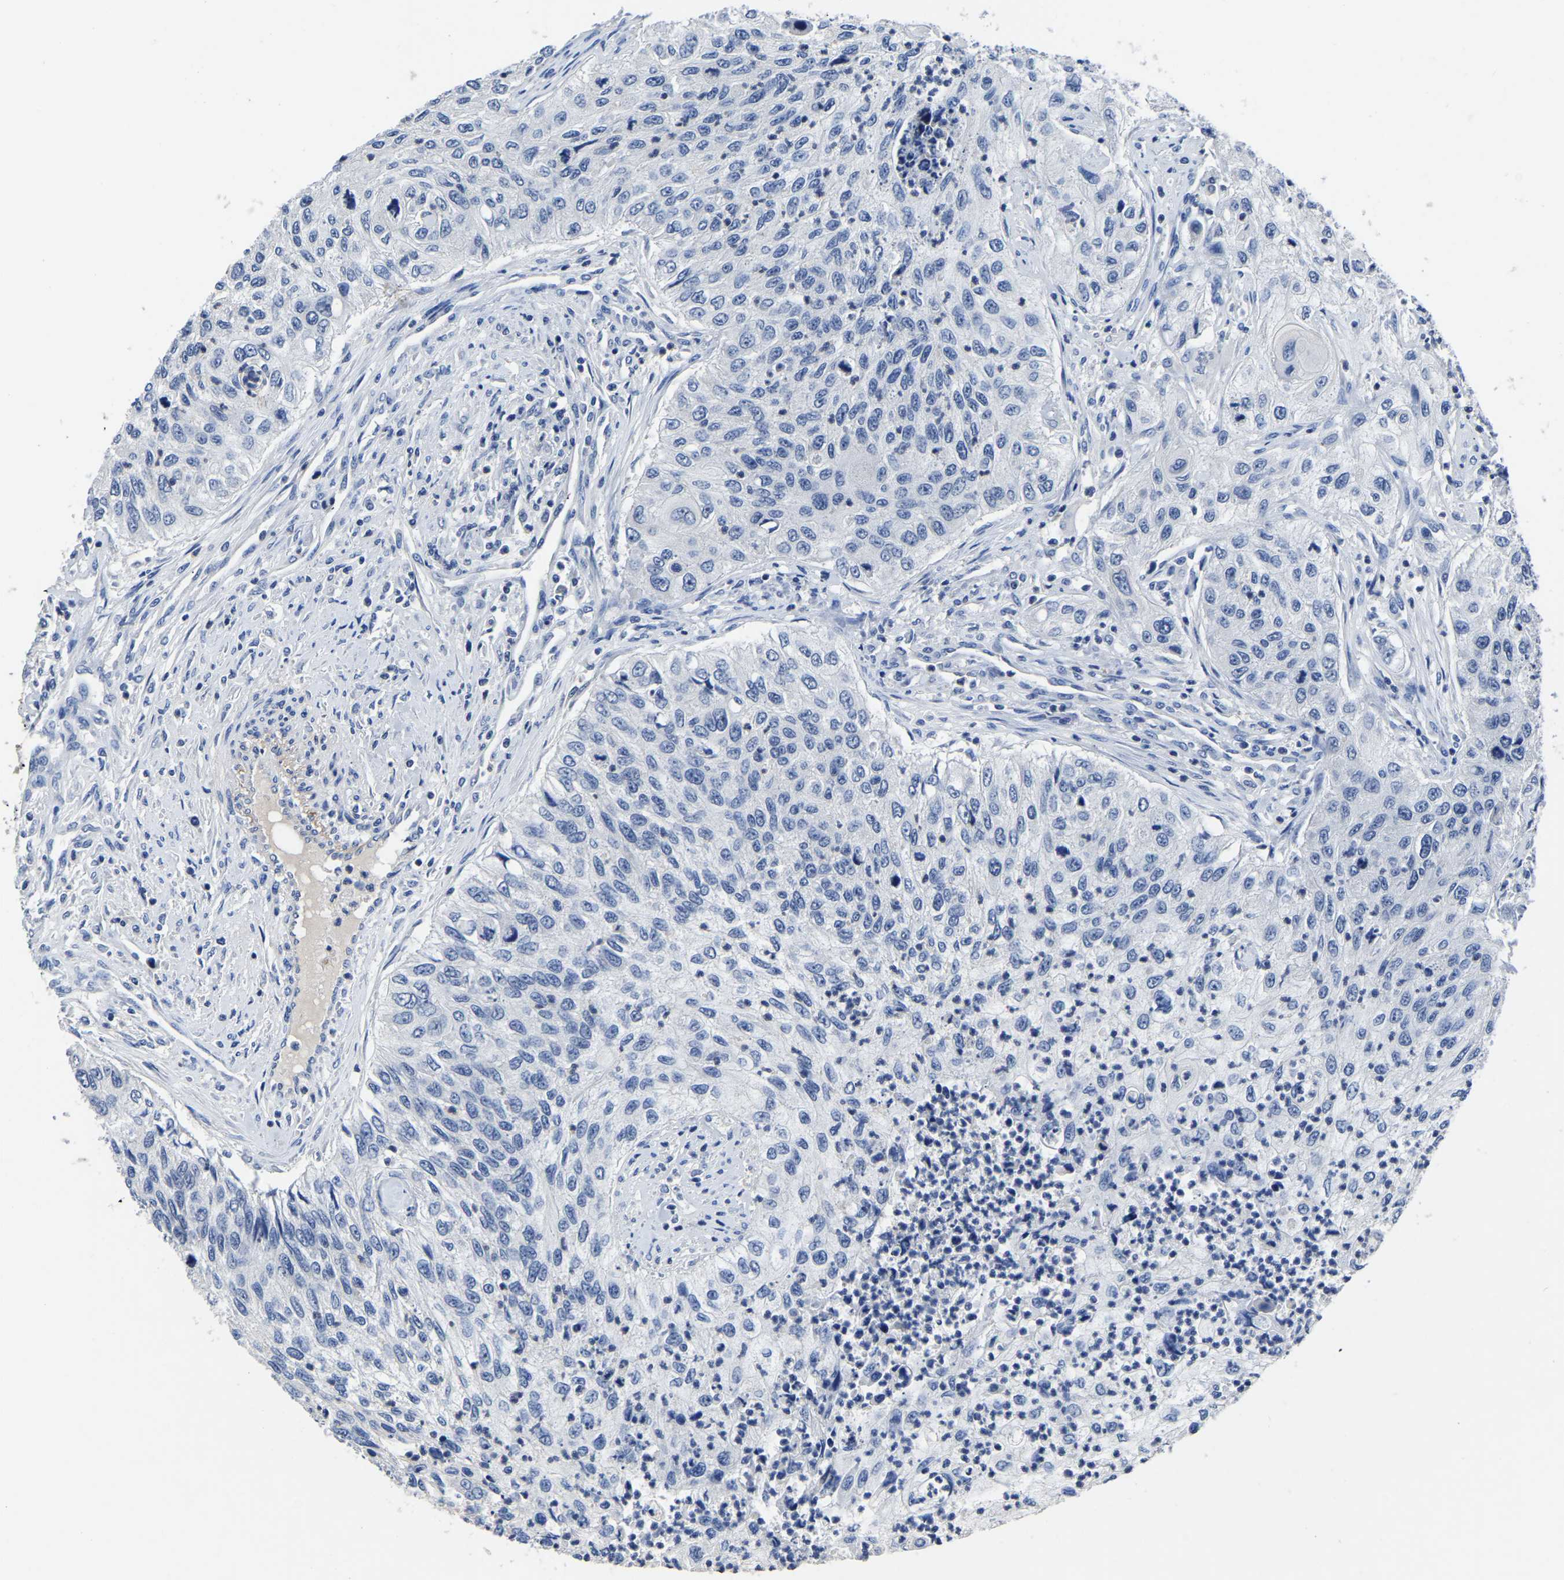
{"staining": {"intensity": "negative", "quantity": "none", "location": "none"}, "tissue": "urothelial cancer", "cell_type": "Tumor cells", "image_type": "cancer", "snomed": [{"axis": "morphology", "description": "Urothelial carcinoma, High grade"}, {"axis": "topography", "description": "Urinary bladder"}], "caption": "An image of urothelial cancer stained for a protein reveals no brown staining in tumor cells.", "gene": "FGD5", "patient": {"sex": "female", "age": 60}}